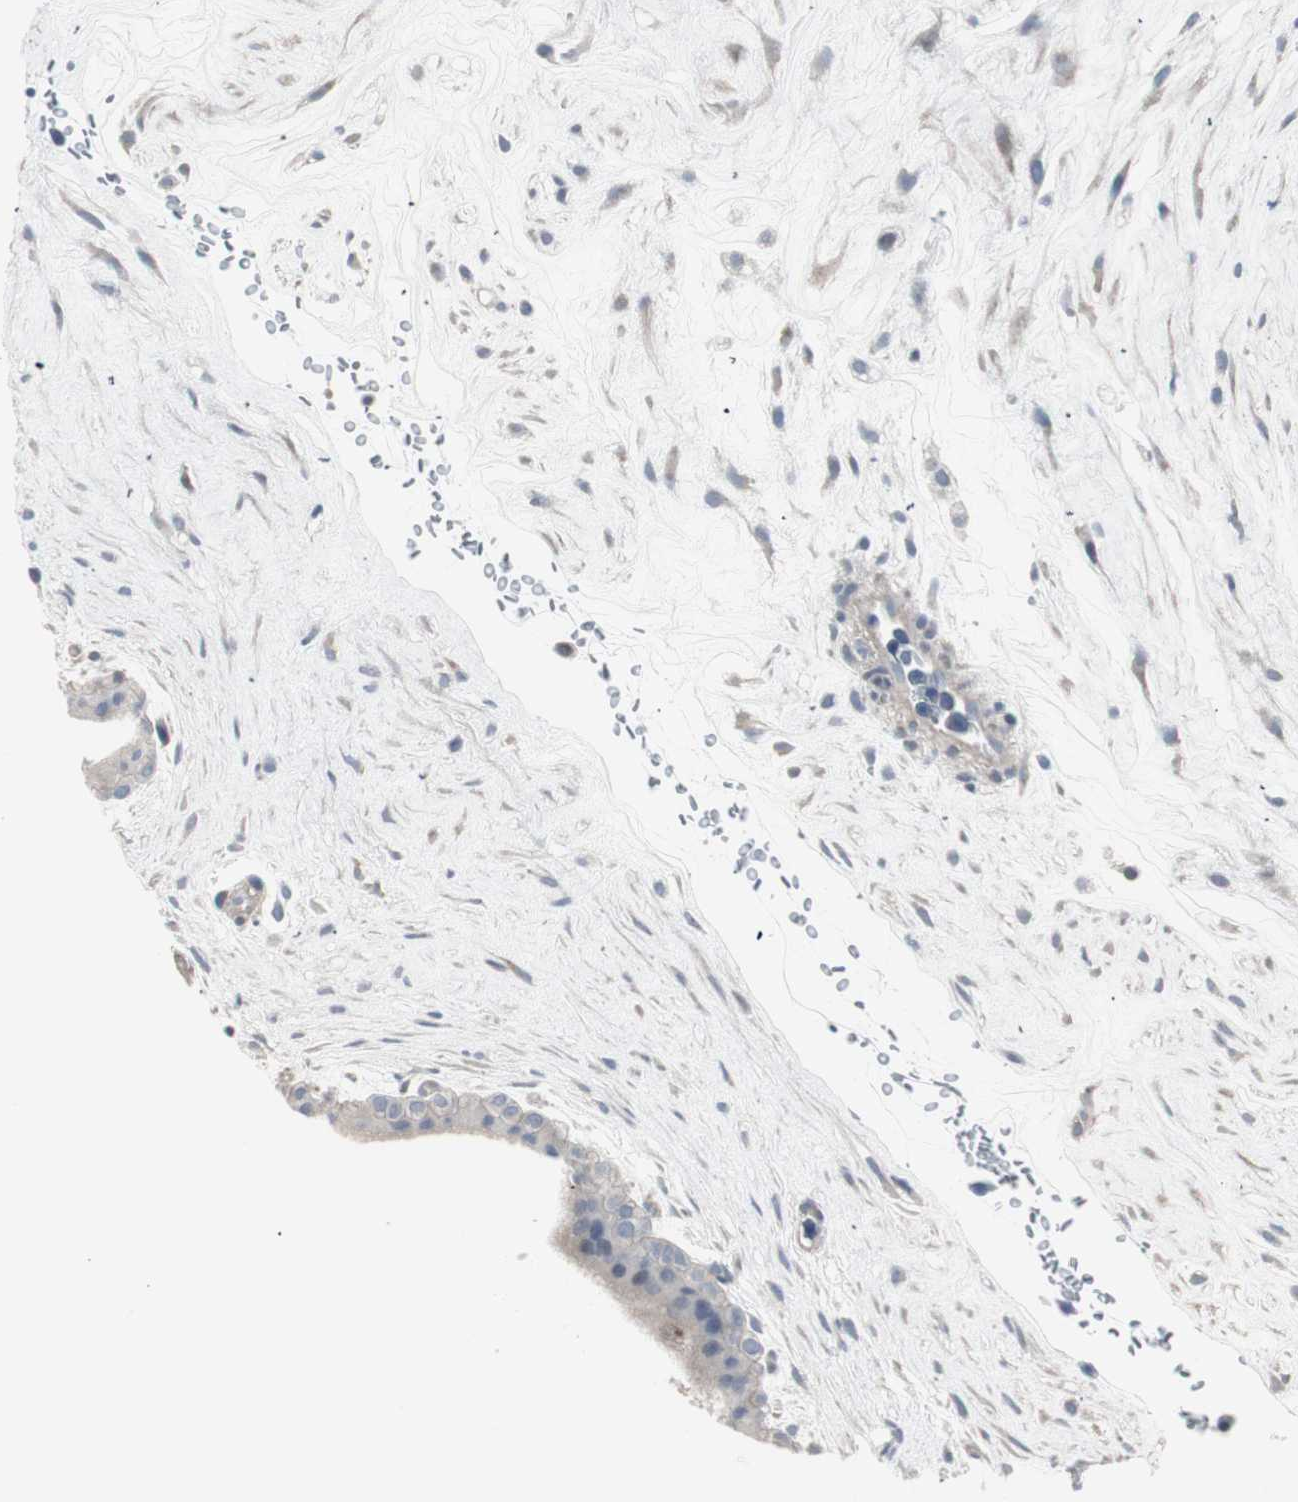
{"staining": {"intensity": "negative", "quantity": "none", "location": "none"}, "tissue": "placenta", "cell_type": "Decidual cells", "image_type": "normal", "snomed": [{"axis": "morphology", "description": "Normal tissue, NOS"}, {"axis": "topography", "description": "Placenta"}], "caption": "DAB (3,3'-diaminobenzidine) immunohistochemical staining of benign human placenta demonstrates no significant positivity in decidual cells.", "gene": "DMPK", "patient": {"sex": "female", "age": 35}}